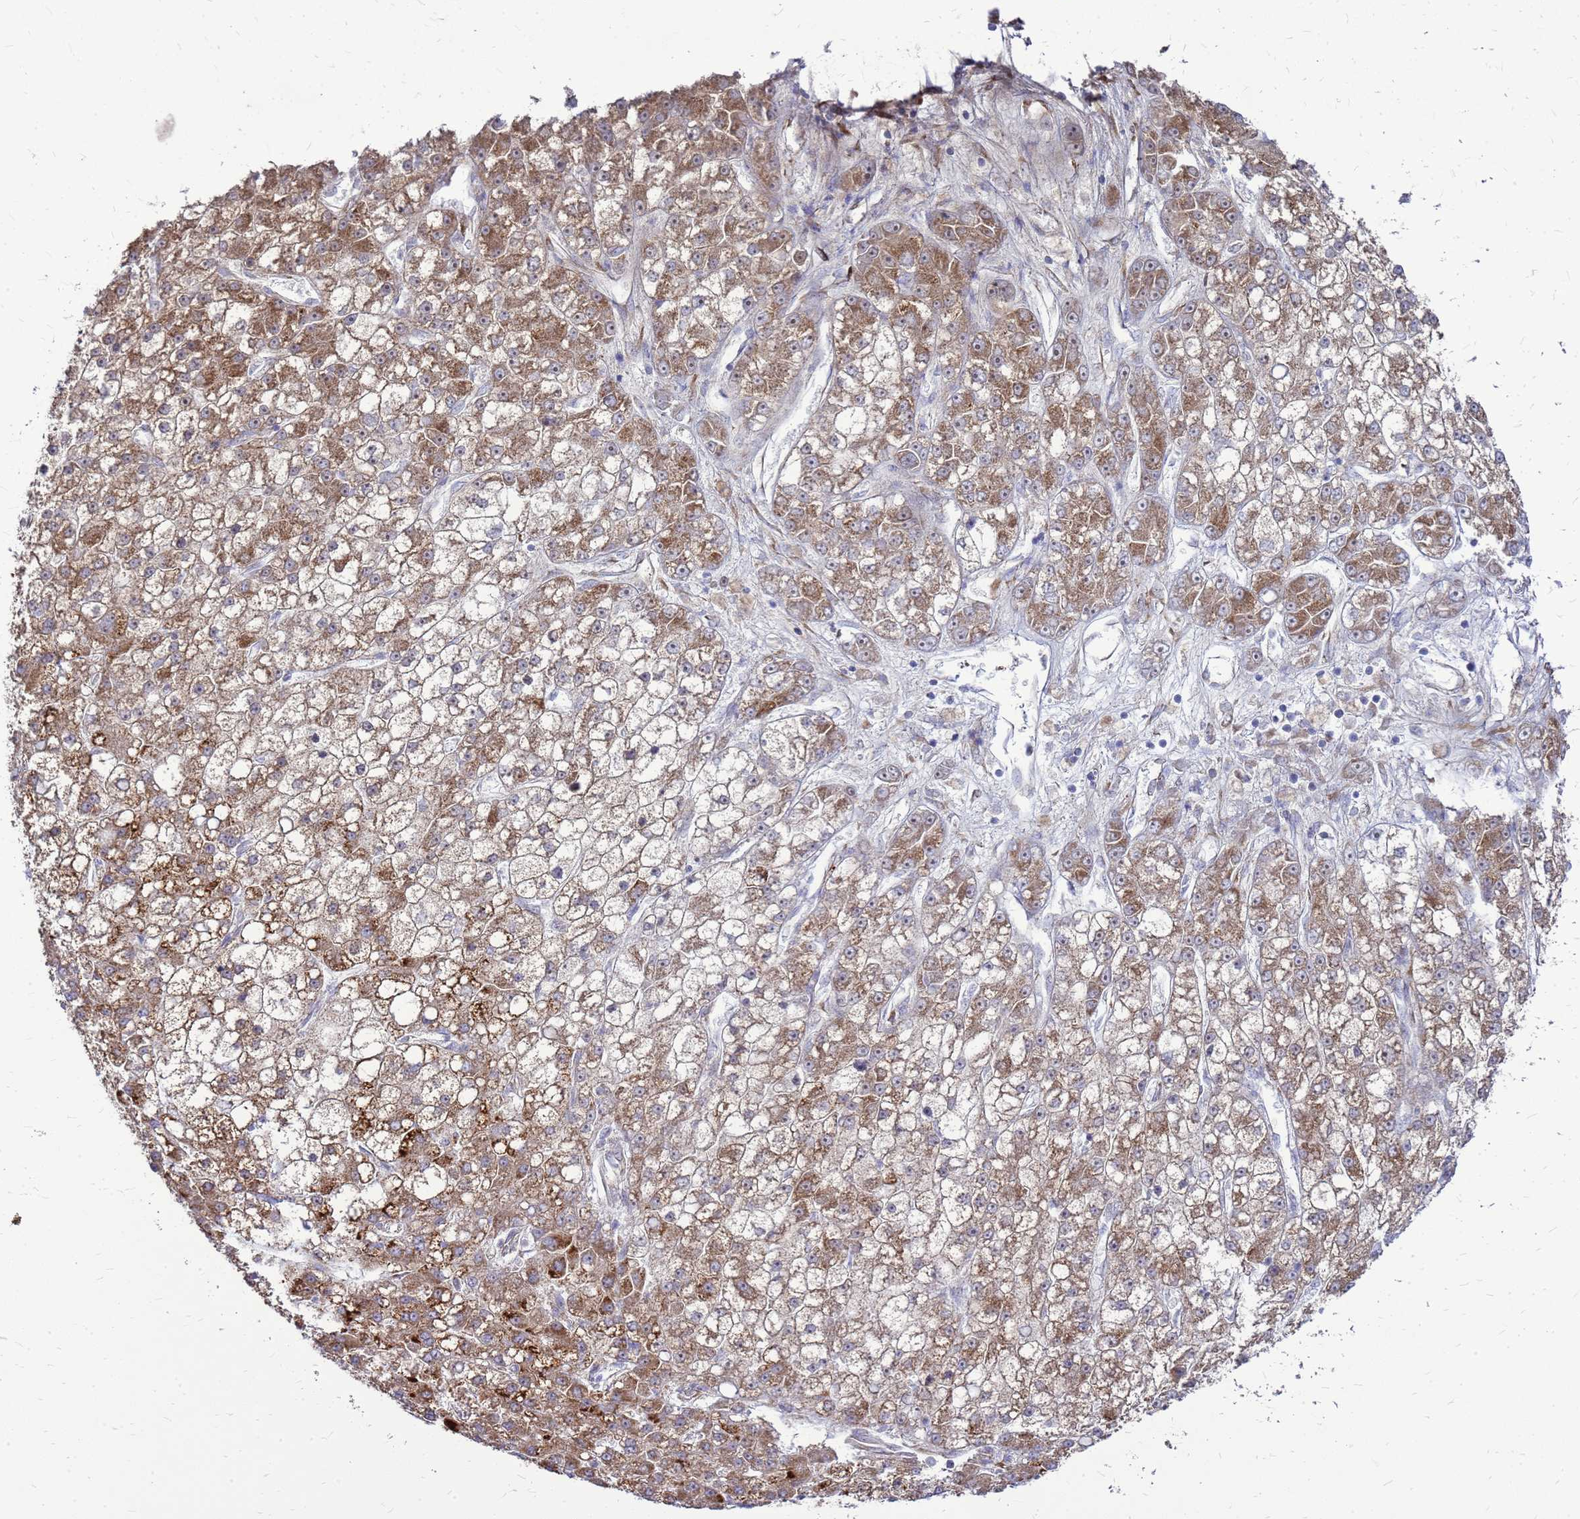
{"staining": {"intensity": "strong", "quantity": ">75%", "location": "cytoplasmic/membranous"}, "tissue": "liver cancer", "cell_type": "Tumor cells", "image_type": "cancer", "snomed": [{"axis": "morphology", "description": "Carcinoma, Hepatocellular, NOS"}, {"axis": "topography", "description": "Liver"}], "caption": "An image showing strong cytoplasmic/membranous positivity in about >75% of tumor cells in liver hepatocellular carcinoma, as visualized by brown immunohistochemical staining.", "gene": "FSTL4", "patient": {"sex": "male", "age": 67}}